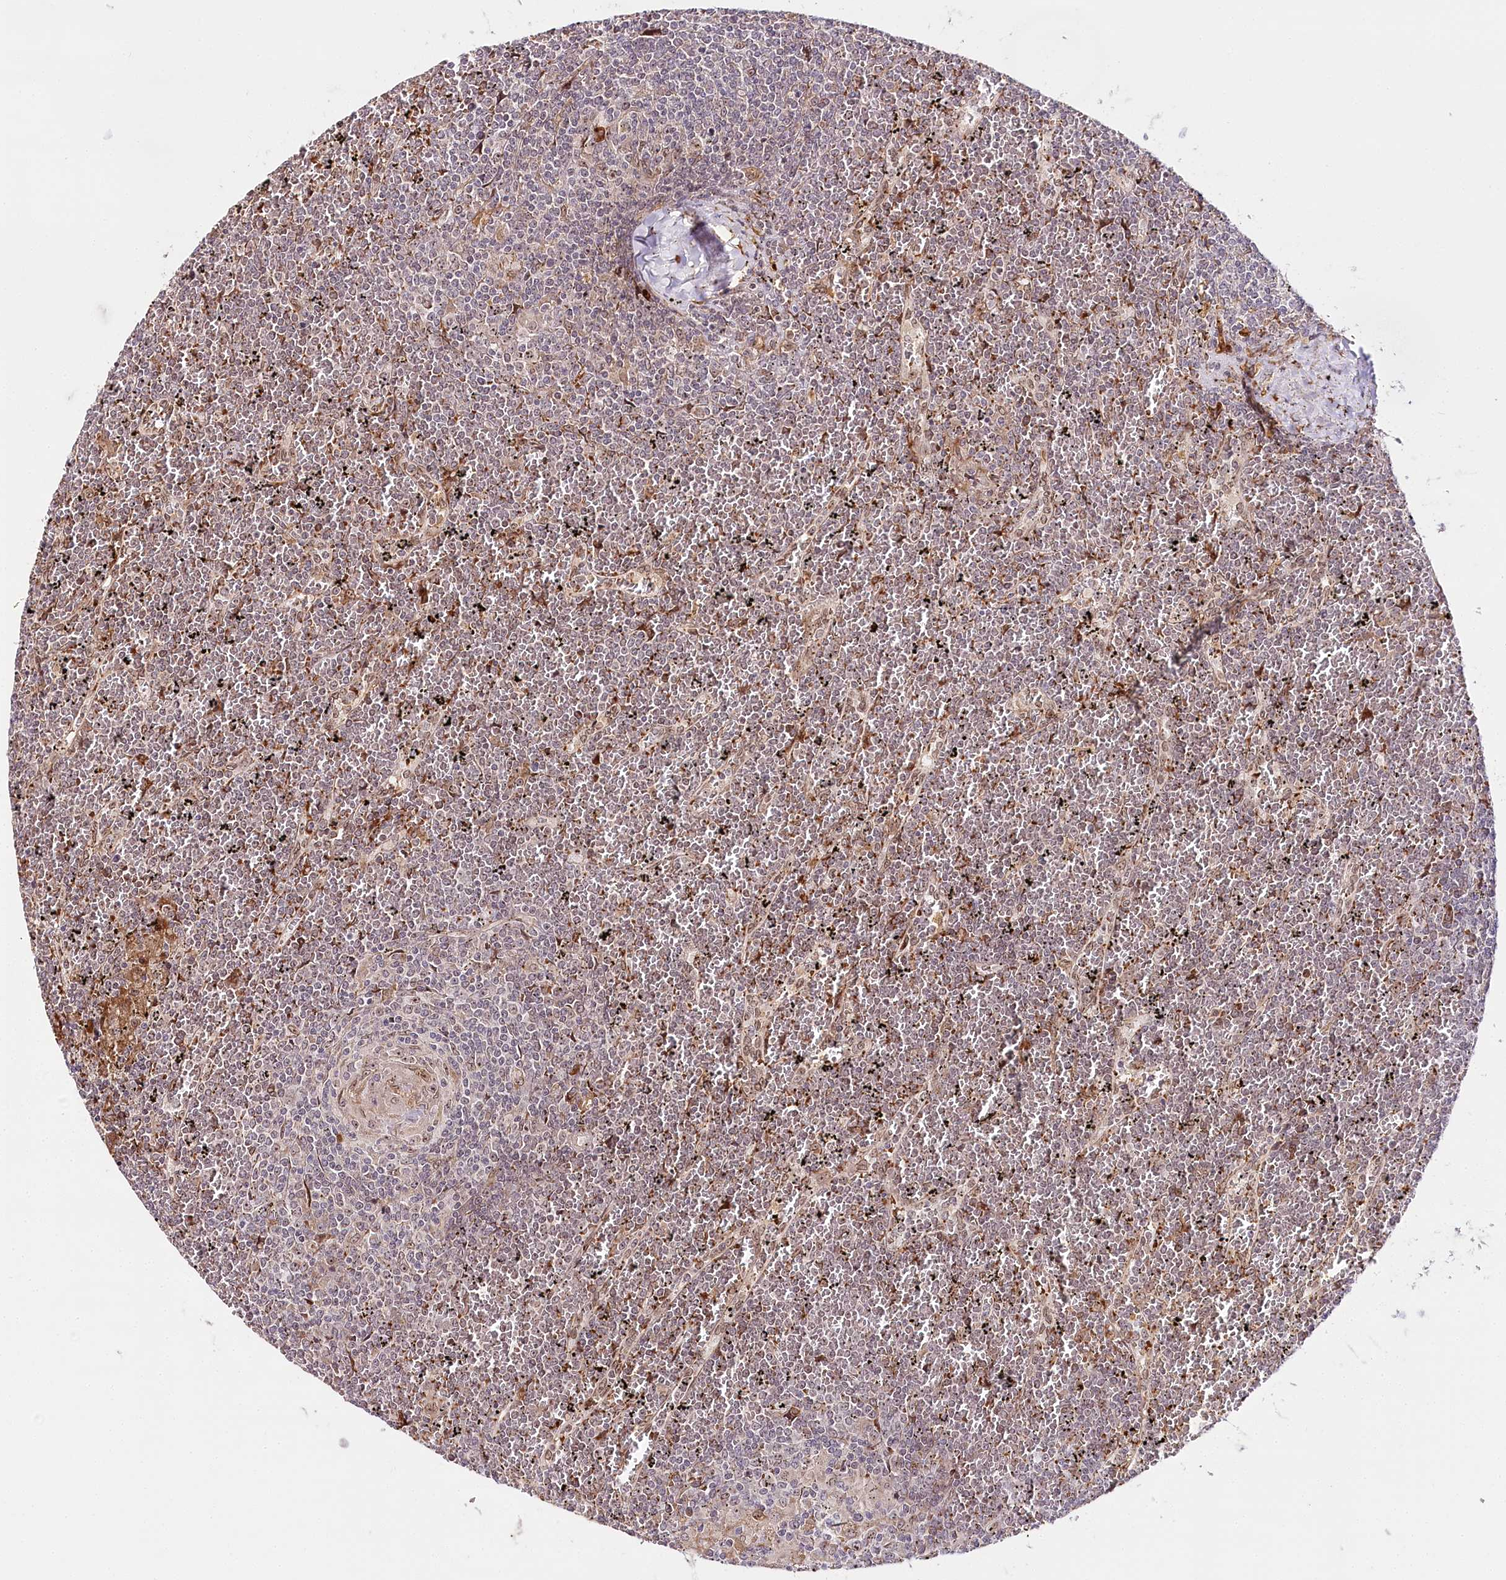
{"staining": {"intensity": "negative", "quantity": "none", "location": "none"}, "tissue": "lymphoma", "cell_type": "Tumor cells", "image_type": "cancer", "snomed": [{"axis": "morphology", "description": "Malignant lymphoma, non-Hodgkin's type, Low grade"}, {"axis": "topography", "description": "Spleen"}], "caption": "Lymphoma was stained to show a protein in brown. There is no significant staining in tumor cells.", "gene": "WDR36", "patient": {"sex": "female", "age": 19}}